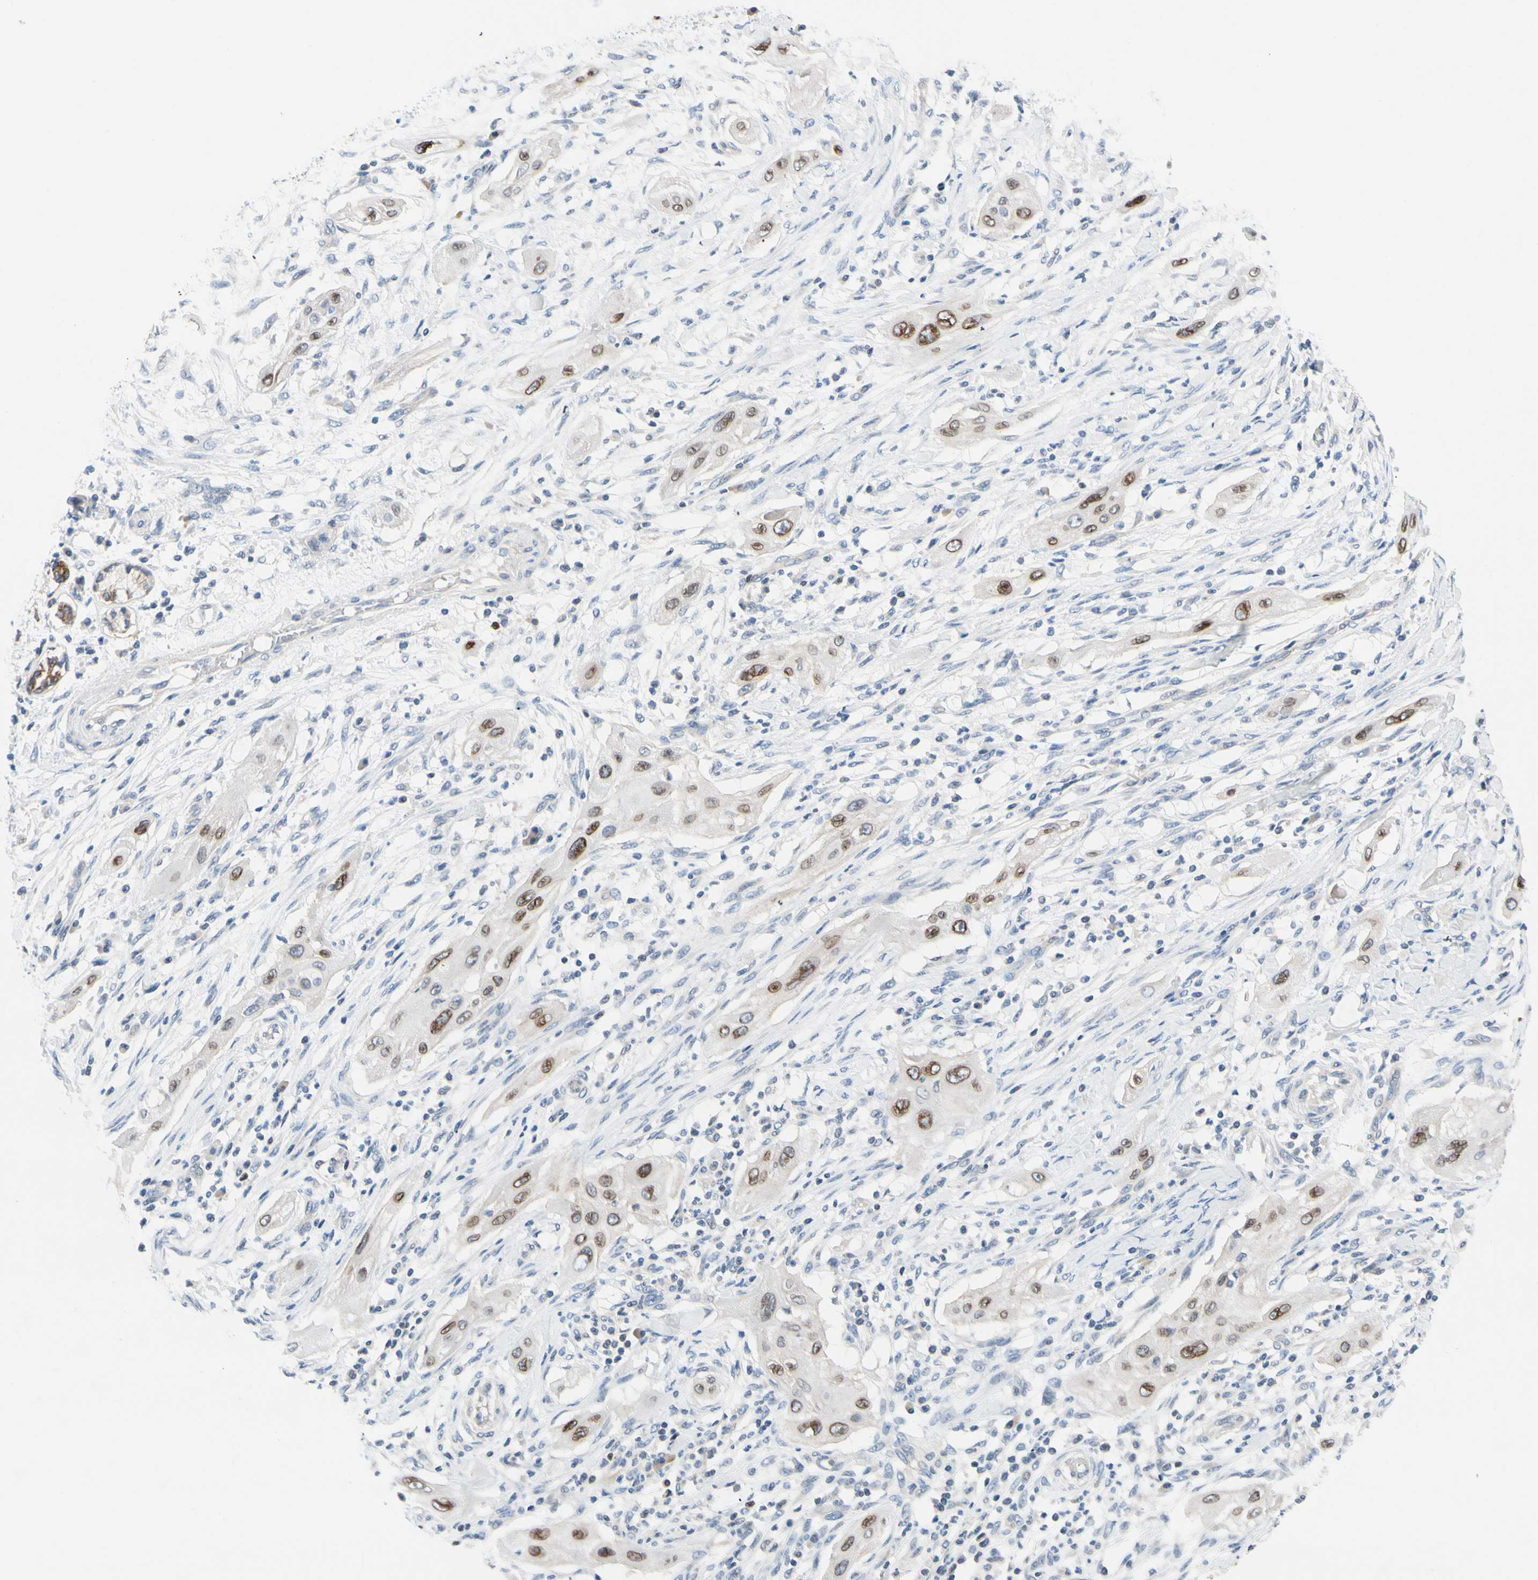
{"staining": {"intensity": "moderate", "quantity": ">75%", "location": "cytoplasmic/membranous,nuclear"}, "tissue": "lung cancer", "cell_type": "Tumor cells", "image_type": "cancer", "snomed": [{"axis": "morphology", "description": "Squamous cell carcinoma, NOS"}, {"axis": "topography", "description": "Lung"}], "caption": "A brown stain highlights moderate cytoplasmic/membranous and nuclear staining of a protein in lung squamous cell carcinoma tumor cells.", "gene": "ZNF132", "patient": {"sex": "female", "age": 47}}